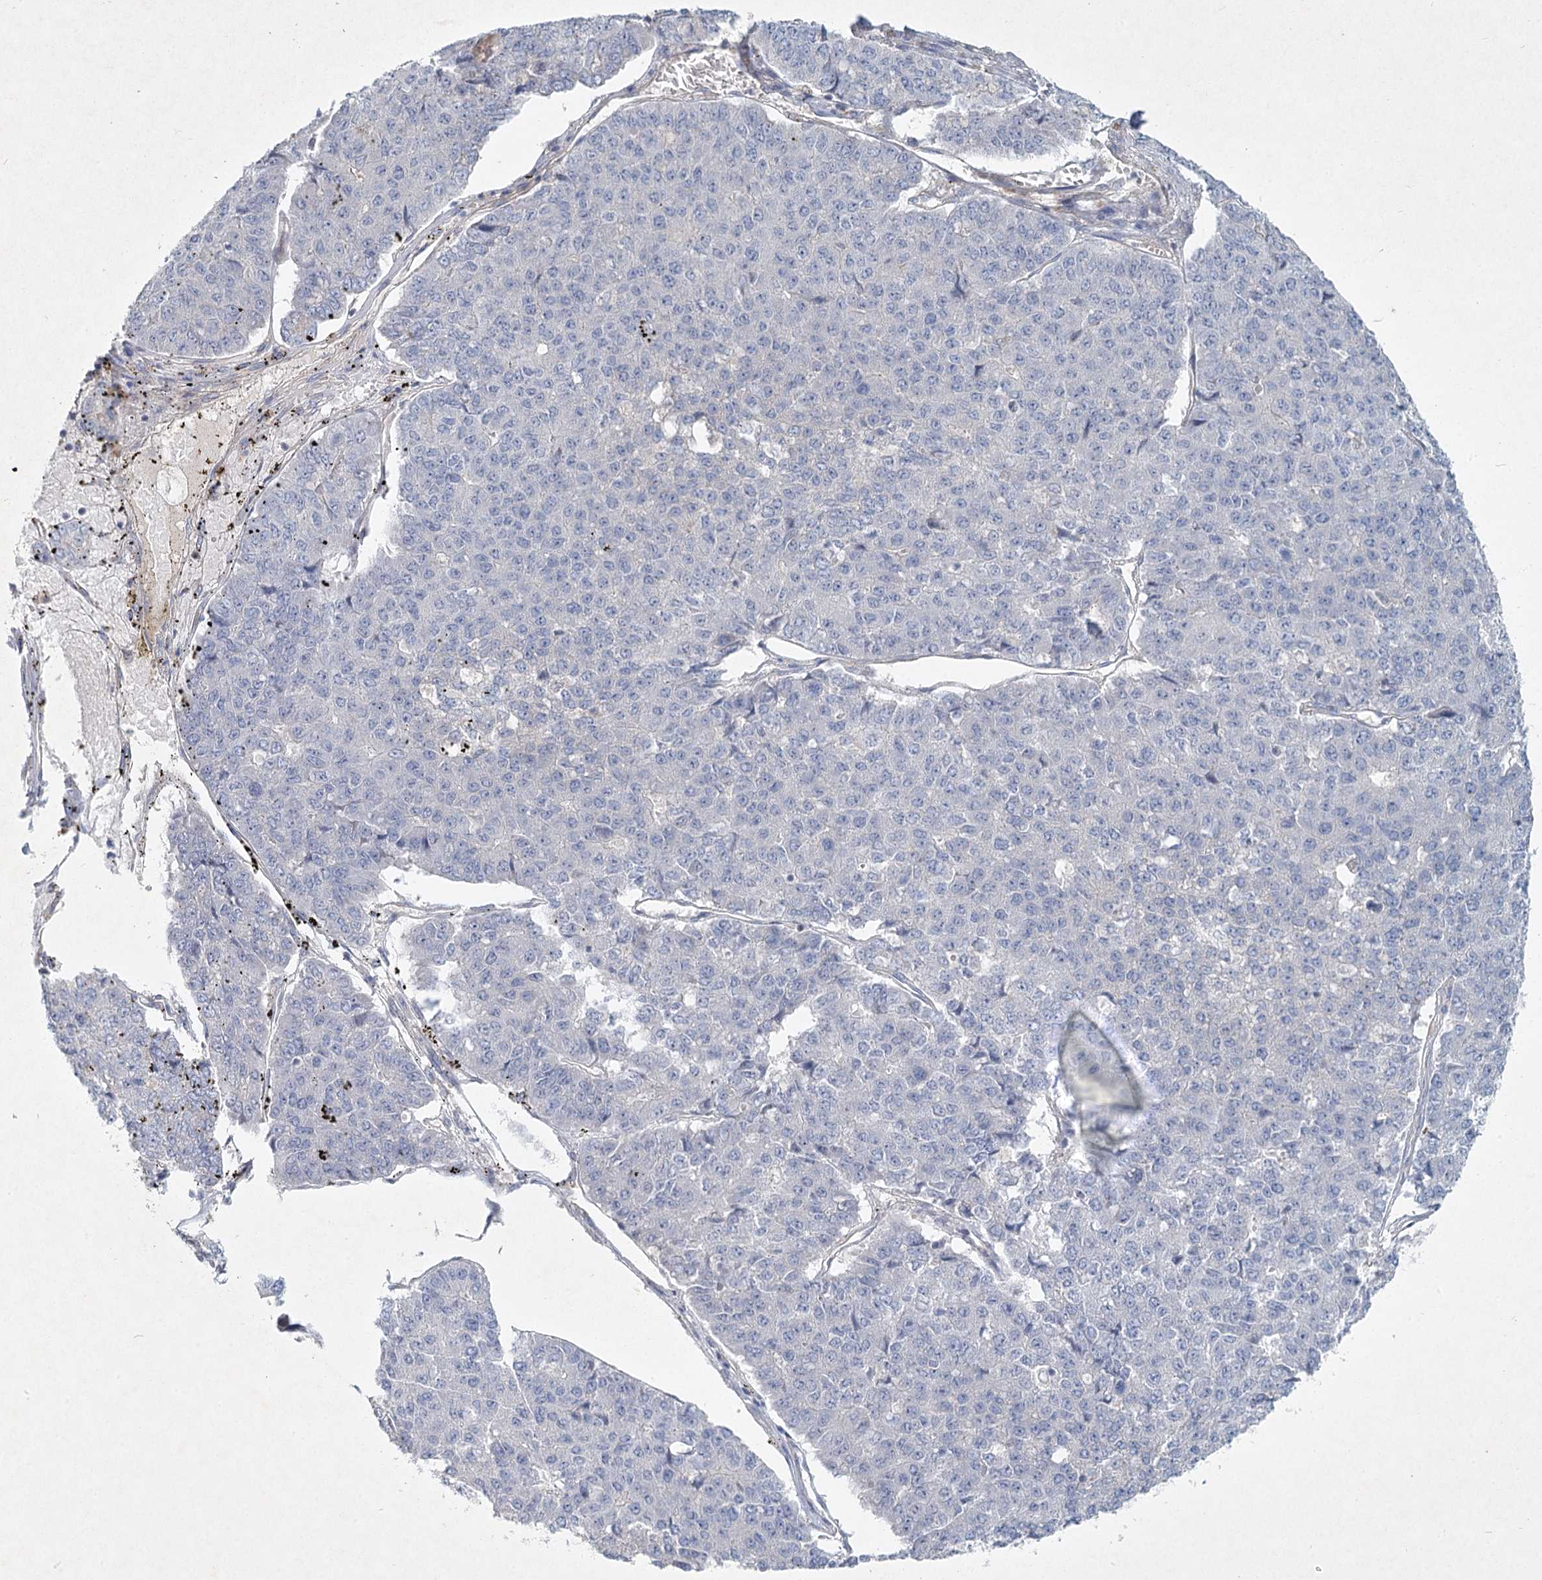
{"staining": {"intensity": "negative", "quantity": "none", "location": "none"}, "tissue": "pancreatic cancer", "cell_type": "Tumor cells", "image_type": "cancer", "snomed": [{"axis": "morphology", "description": "Adenocarcinoma, NOS"}, {"axis": "topography", "description": "Pancreas"}], "caption": "This is an immunohistochemistry (IHC) image of human pancreatic cancer. There is no positivity in tumor cells.", "gene": "DNMBP", "patient": {"sex": "male", "age": 50}}